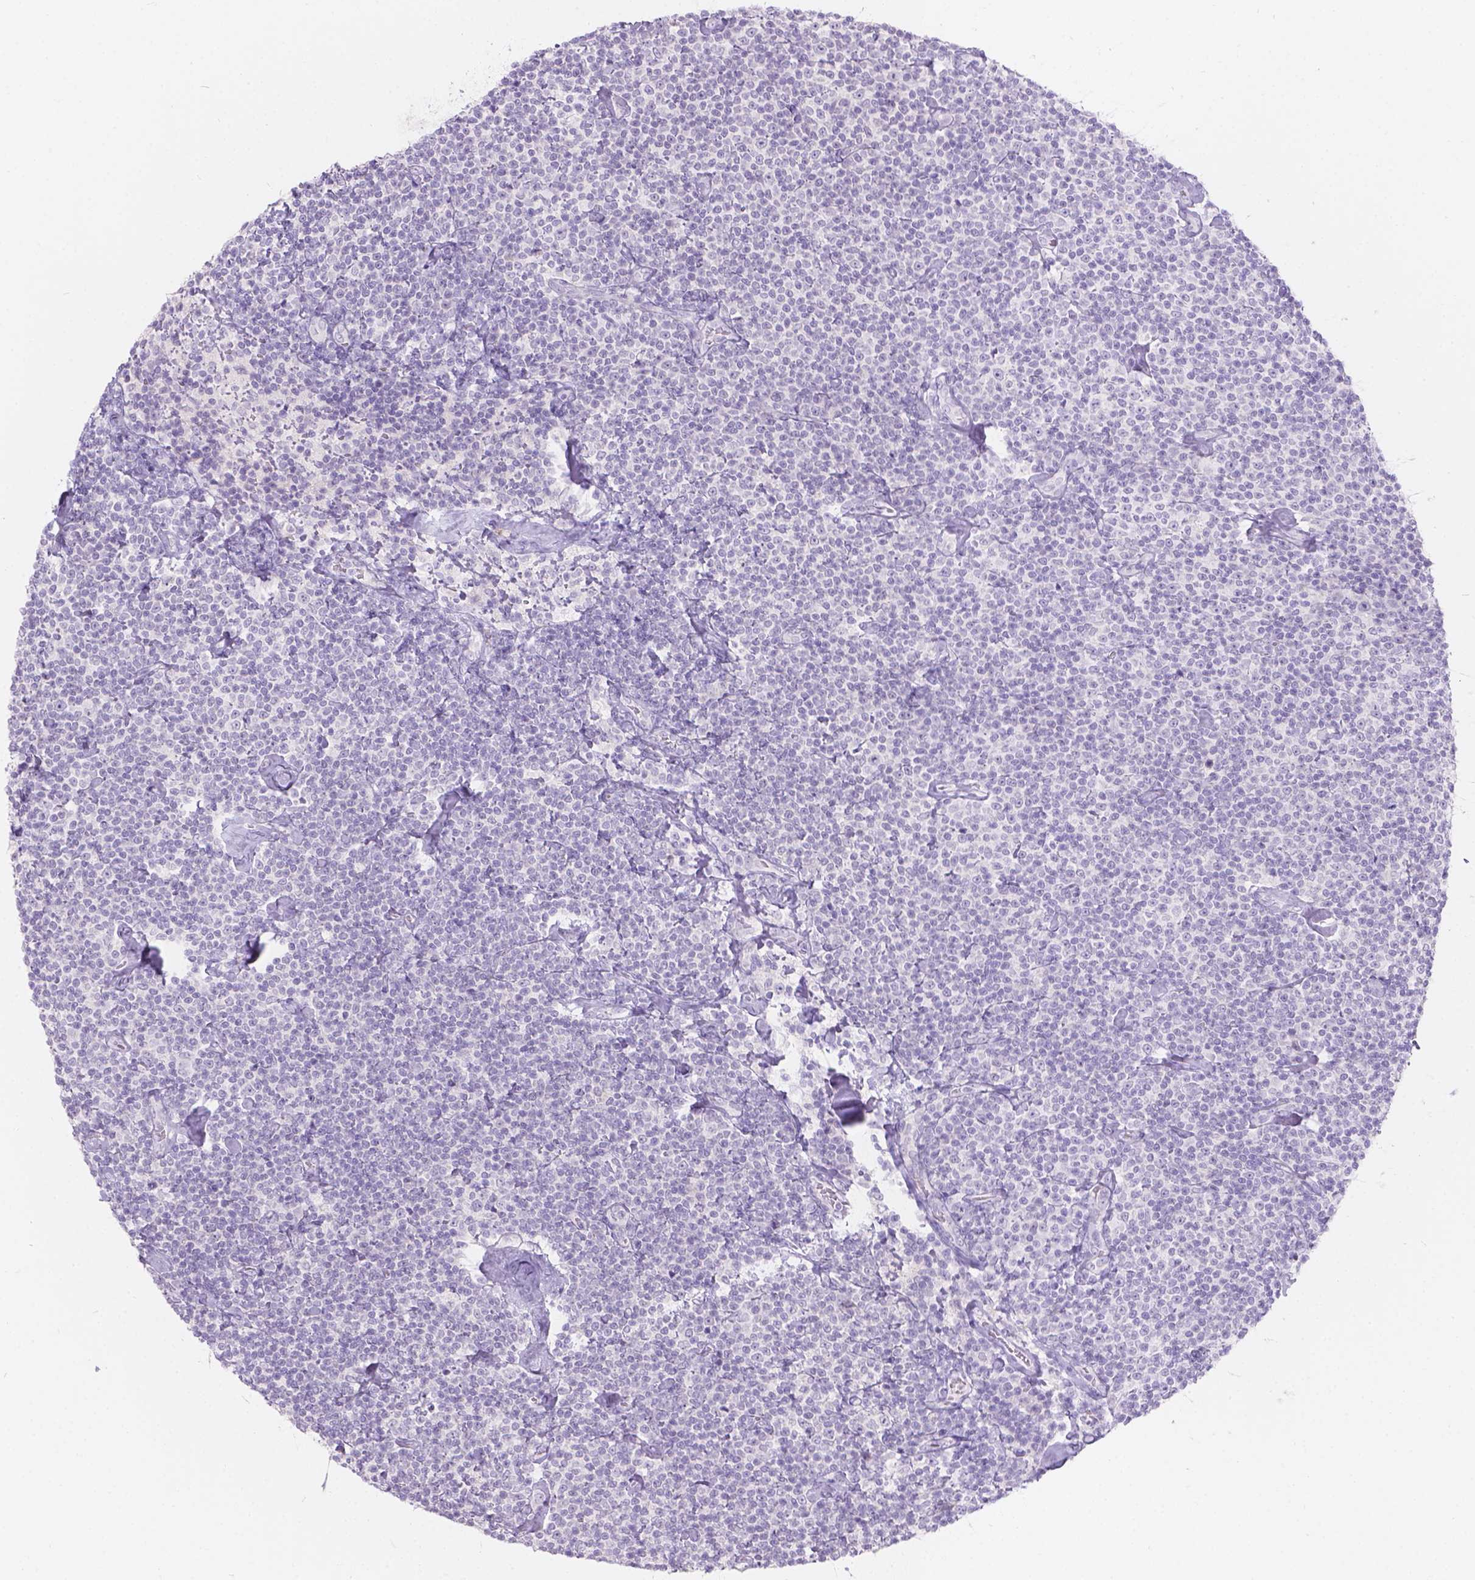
{"staining": {"intensity": "negative", "quantity": "none", "location": "none"}, "tissue": "lymphoma", "cell_type": "Tumor cells", "image_type": "cancer", "snomed": [{"axis": "morphology", "description": "Malignant lymphoma, non-Hodgkin's type, Low grade"}, {"axis": "topography", "description": "Lymph node"}], "caption": "Immunohistochemistry of human malignant lymphoma, non-Hodgkin's type (low-grade) demonstrates no staining in tumor cells.", "gene": "HTN3", "patient": {"sex": "male", "age": 81}}